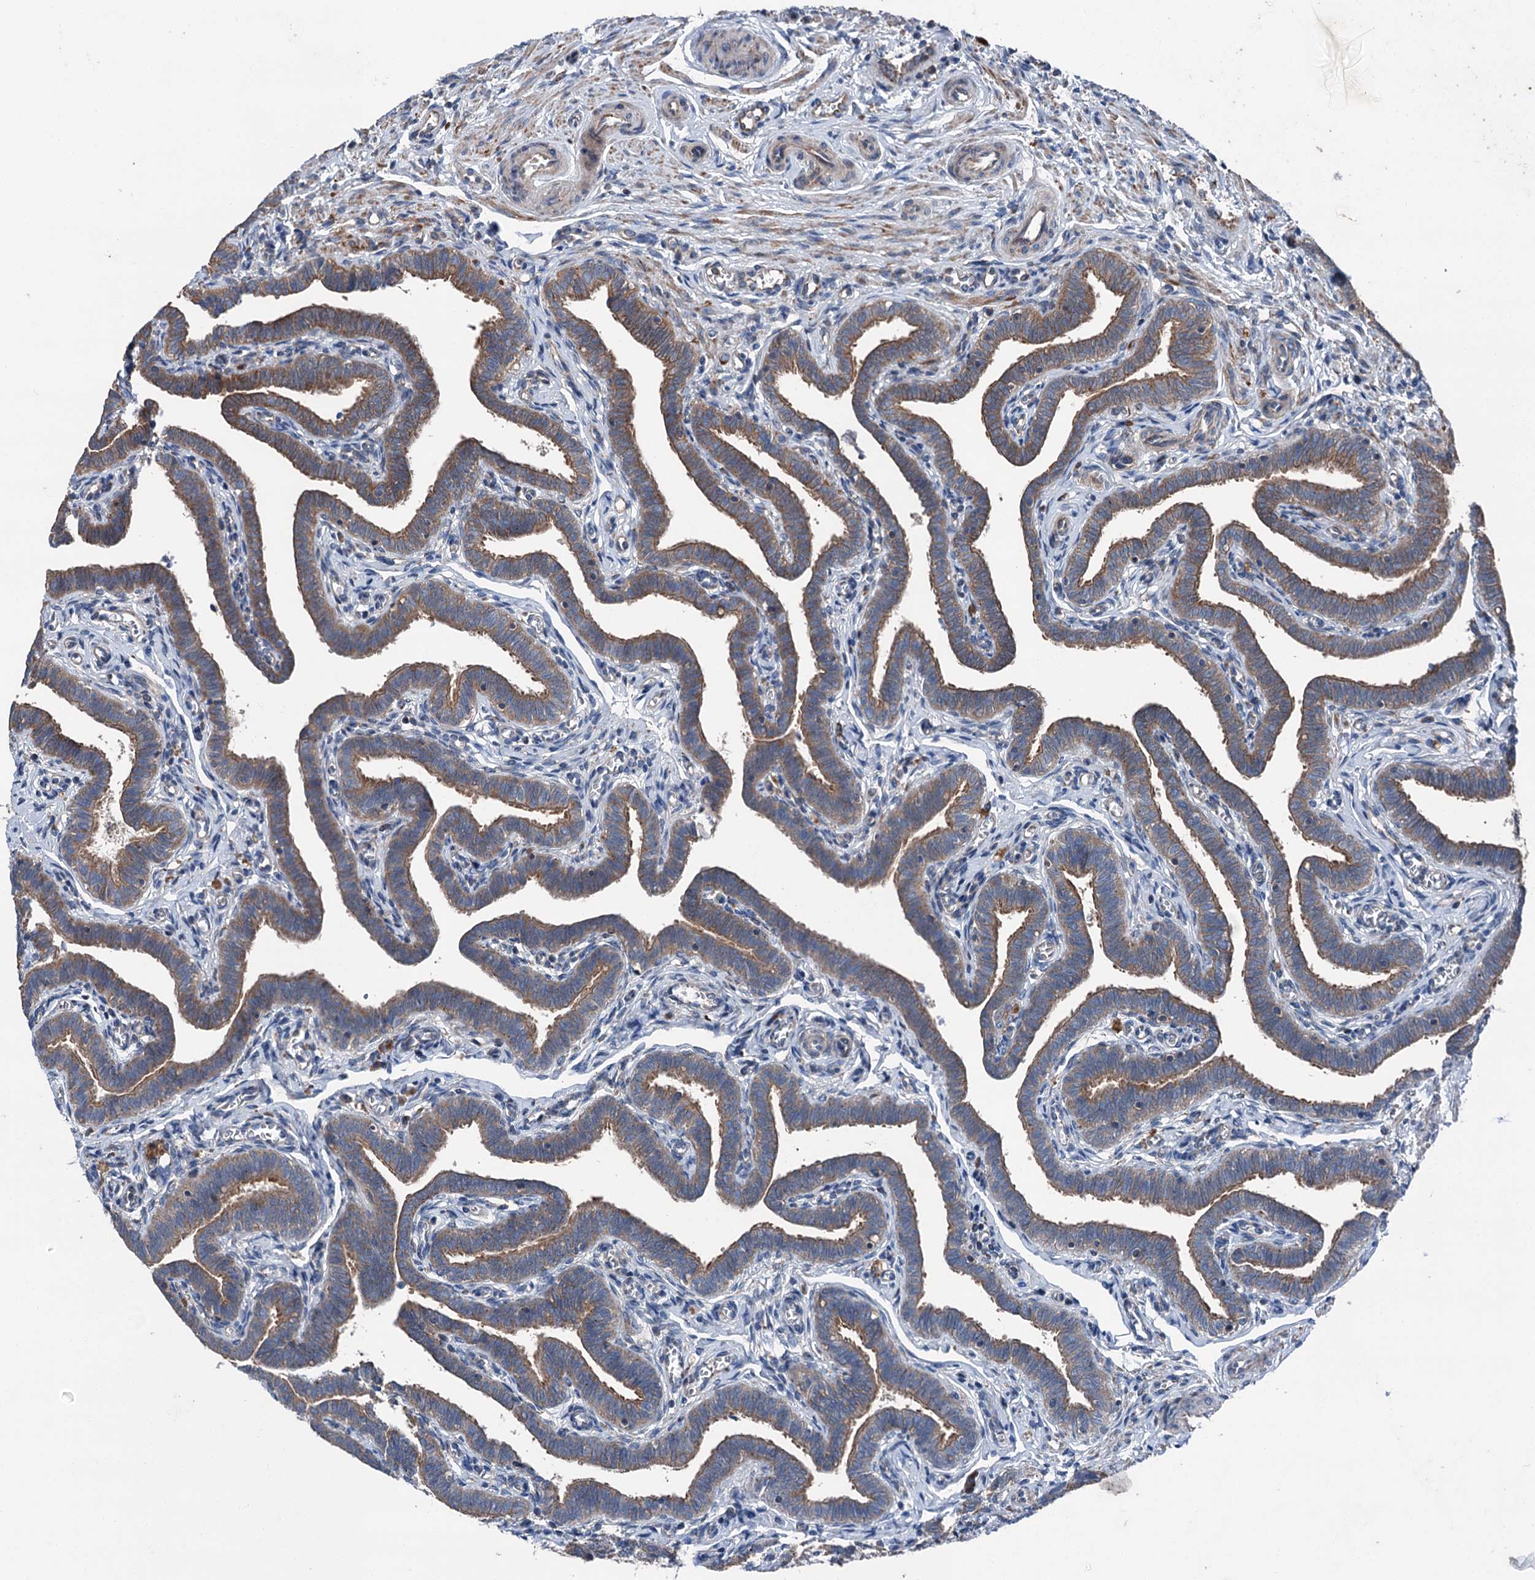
{"staining": {"intensity": "strong", "quantity": ">75%", "location": "cytoplasmic/membranous"}, "tissue": "fallopian tube", "cell_type": "Glandular cells", "image_type": "normal", "snomed": [{"axis": "morphology", "description": "Normal tissue, NOS"}, {"axis": "topography", "description": "Fallopian tube"}], "caption": "Glandular cells show high levels of strong cytoplasmic/membranous expression in approximately >75% of cells in benign fallopian tube. (Stains: DAB (3,3'-diaminobenzidine) in brown, nuclei in blue, Microscopy: brightfield microscopy at high magnification).", "gene": "RUFY1", "patient": {"sex": "female", "age": 36}}